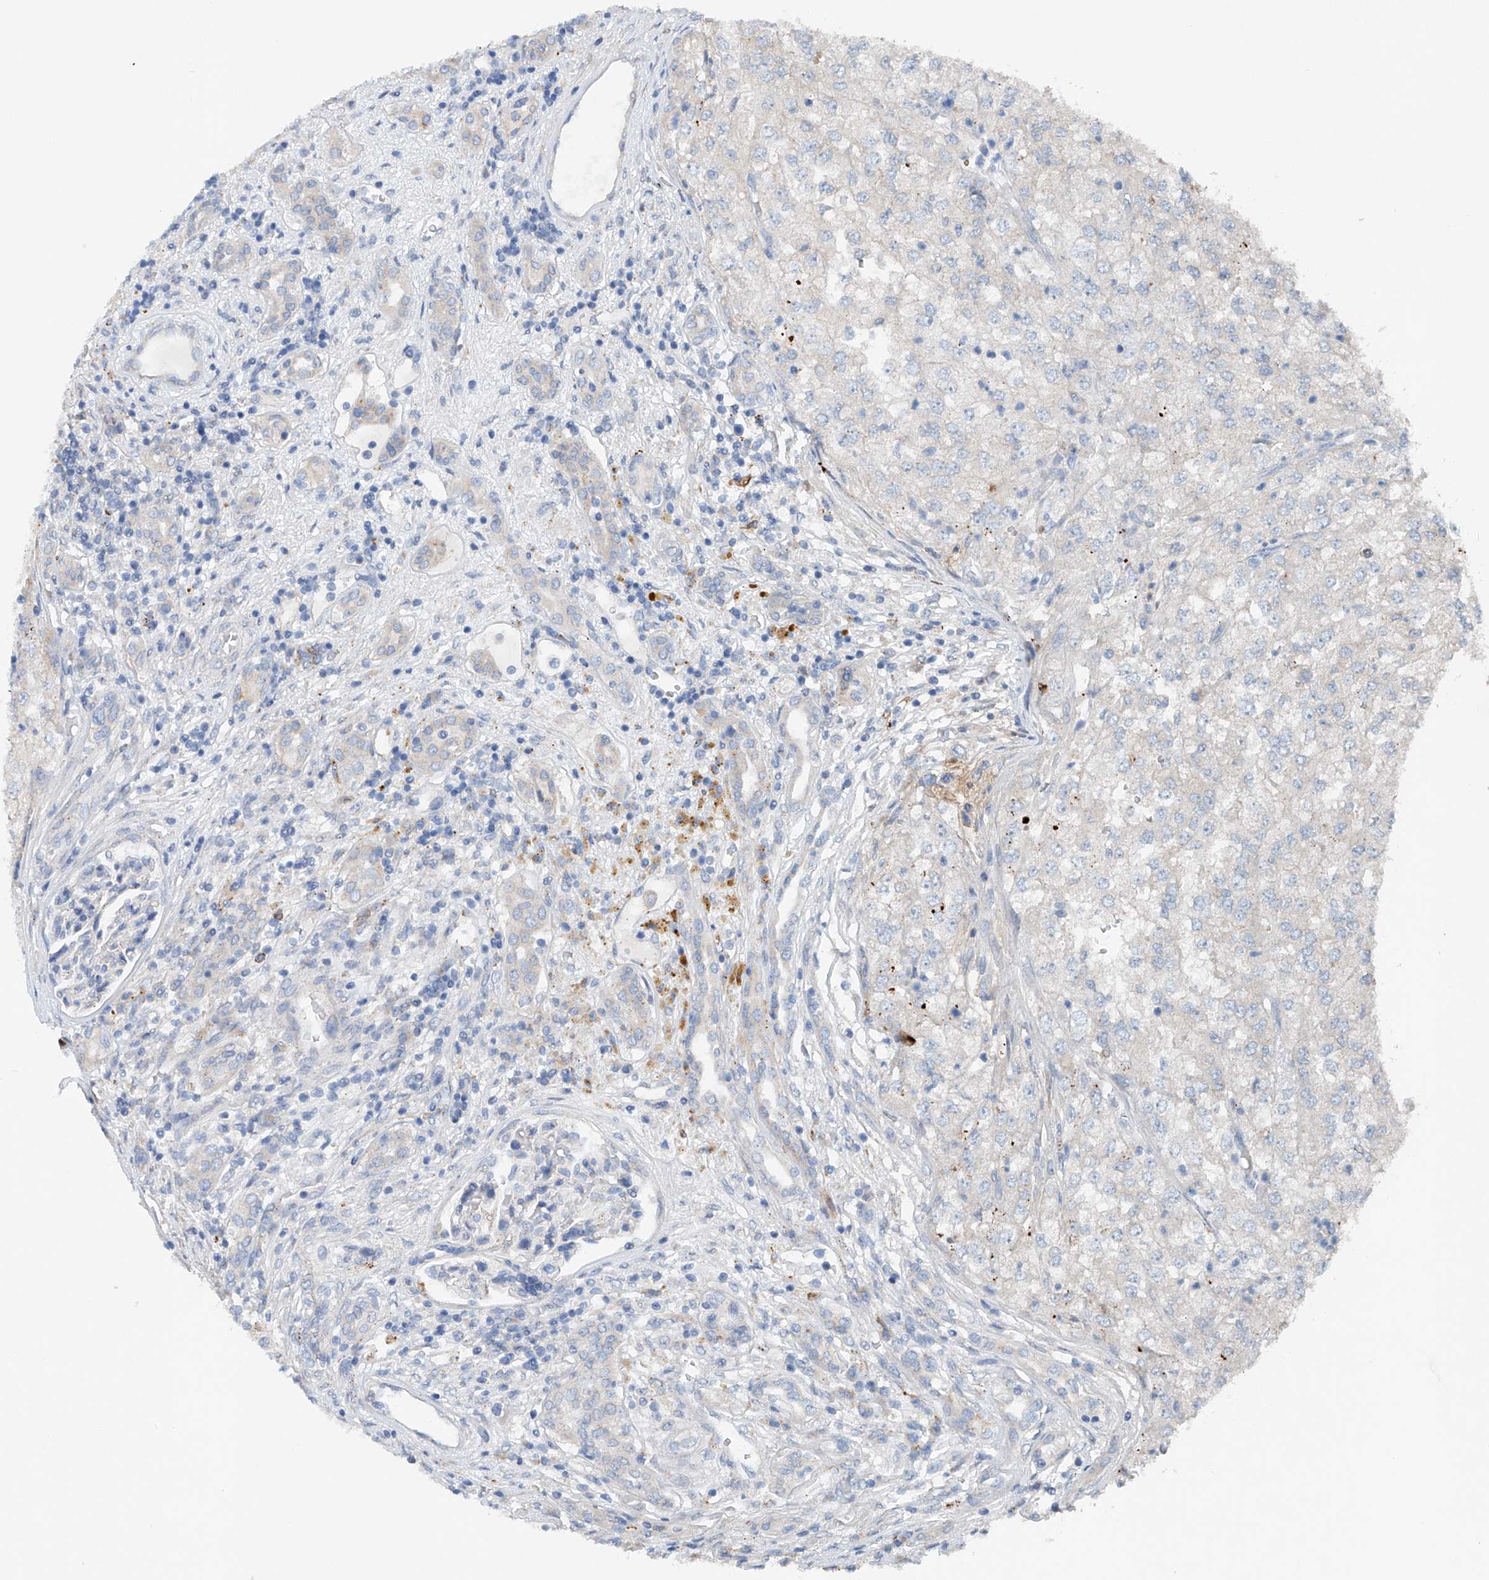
{"staining": {"intensity": "negative", "quantity": "none", "location": "none"}, "tissue": "renal cancer", "cell_type": "Tumor cells", "image_type": "cancer", "snomed": [{"axis": "morphology", "description": "Adenocarcinoma, NOS"}, {"axis": "topography", "description": "Kidney"}], "caption": "The immunohistochemistry micrograph has no significant positivity in tumor cells of renal cancer tissue. The staining was performed using DAB (3,3'-diaminobenzidine) to visualize the protein expression in brown, while the nuclei were stained in blue with hematoxylin (Magnification: 20x).", "gene": "CEP85L", "patient": {"sex": "female", "age": 54}}